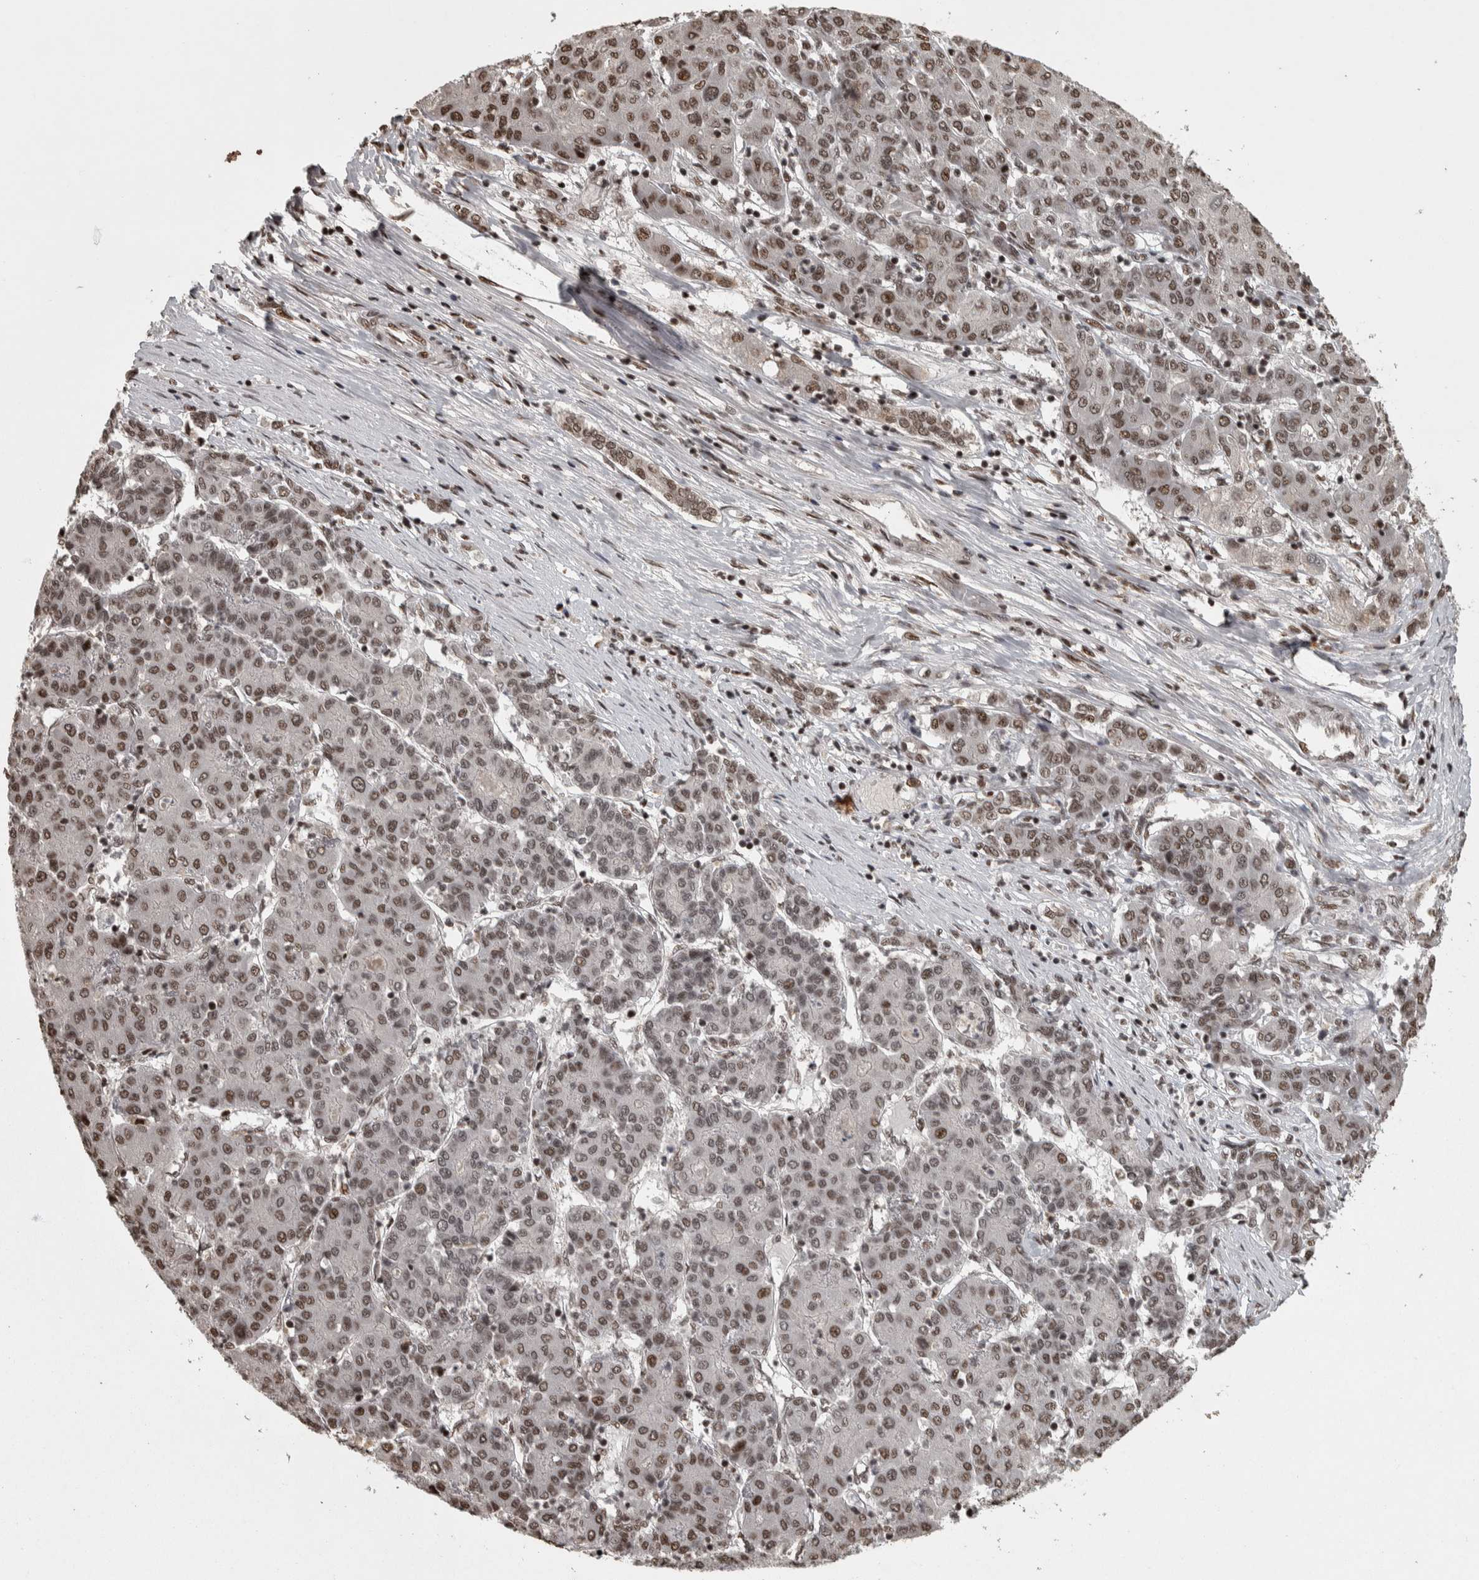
{"staining": {"intensity": "moderate", "quantity": ">75%", "location": "nuclear"}, "tissue": "liver cancer", "cell_type": "Tumor cells", "image_type": "cancer", "snomed": [{"axis": "morphology", "description": "Carcinoma, Hepatocellular, NOS"}, {"axis": "topography", "description": "Liver"}], "caption": "IHC of human liver cancer (hepatocellular carcinoma) shows medium levels of moderate nuclear staining in approximately >75% of tumor cells. Nuclei are stained in blue.", "gene": "ZFHX4", "patient": {"sex": "male", "age": 65}}